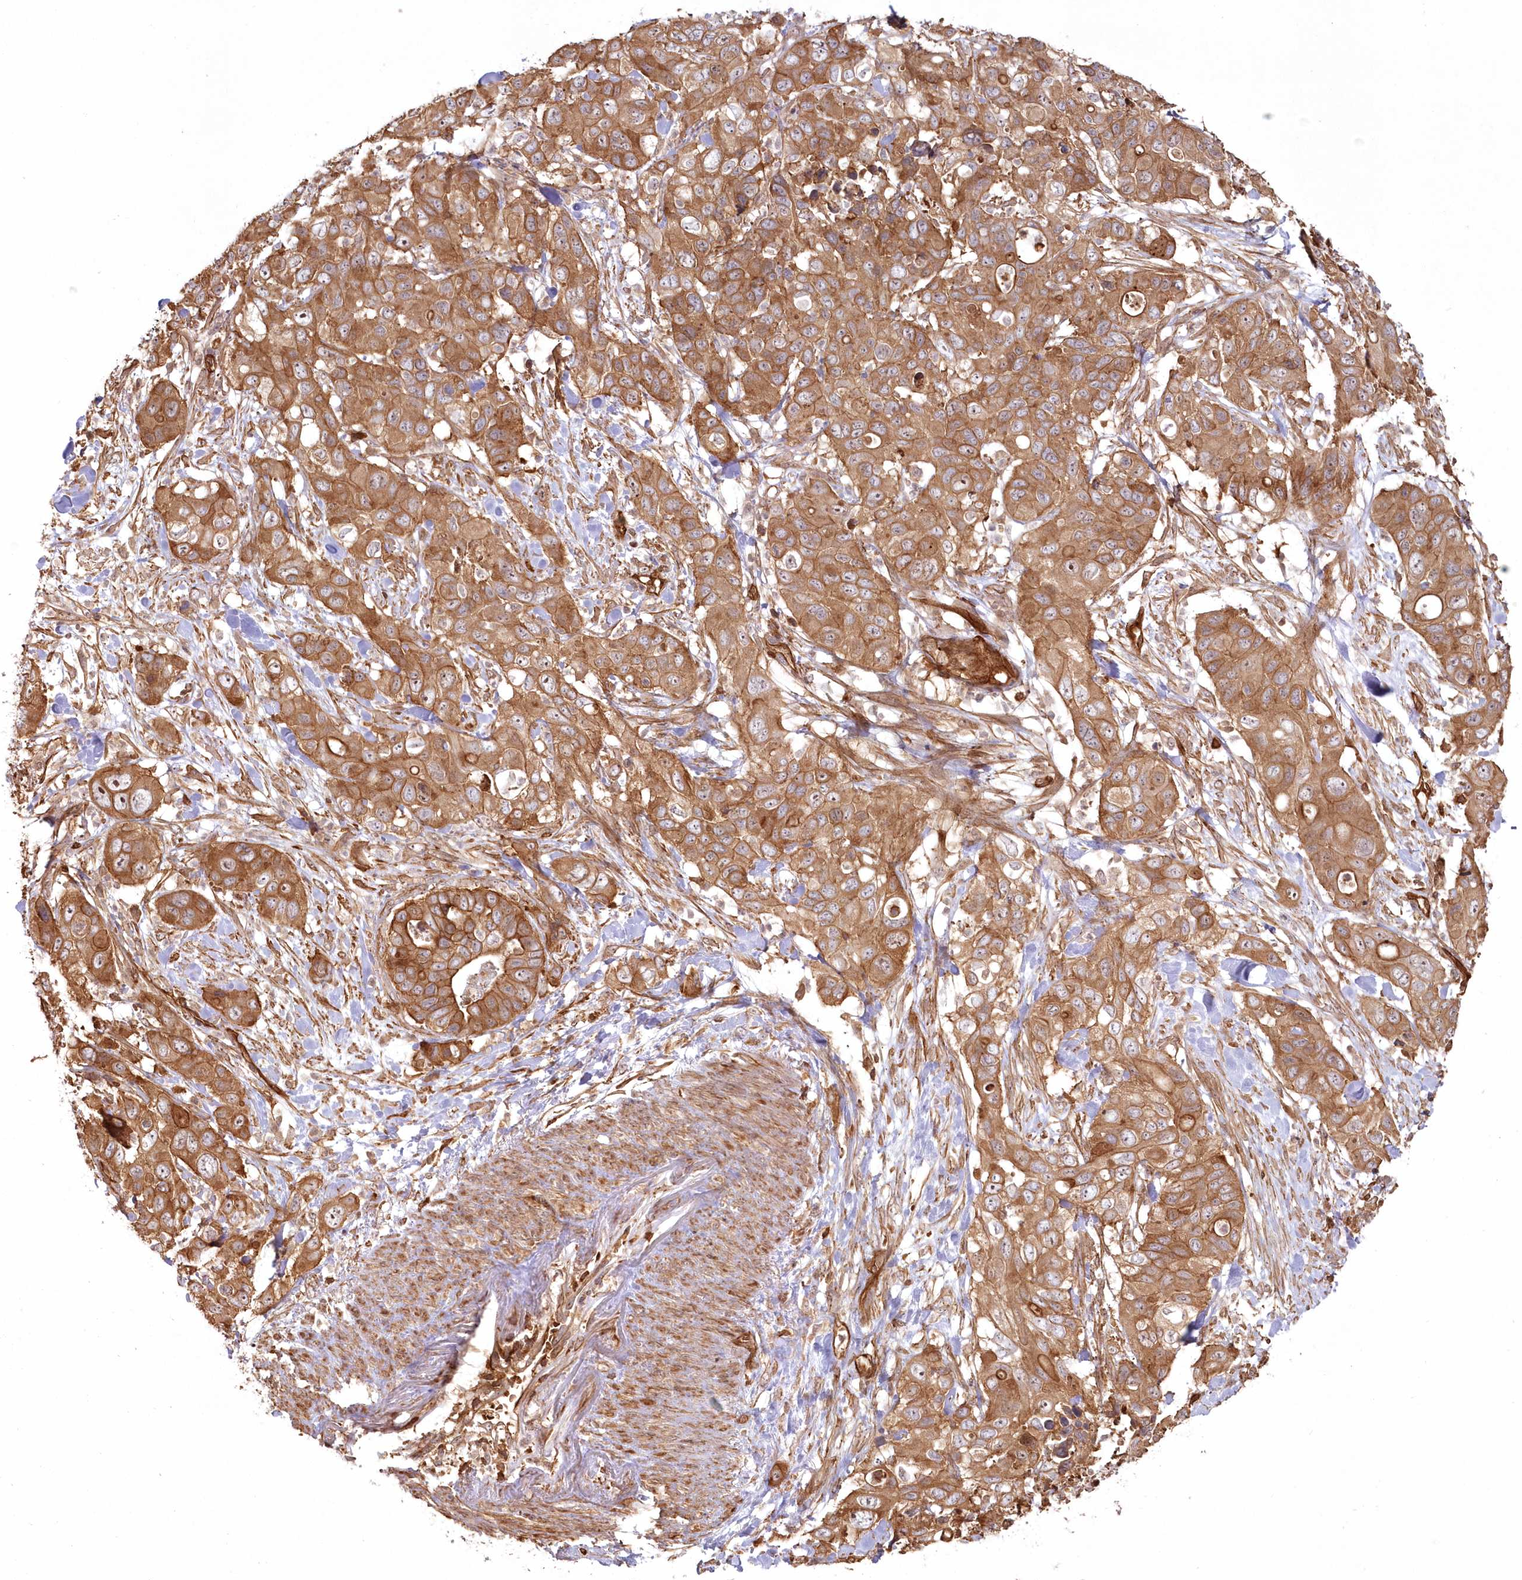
{"staining": {"intensity": "moderate", "quantity": ">75%", "location": "cytoplasmic/membranous"}, "tissue": "pancreatic cancer", "cell_type": "Tumor cells", "image_type": "cancer", "snomed": [{"axis": "morphology", "description": "Adenocarcinoma, NOS"}, {"axis": "topography", "description": "Pancreas"}], "caption": "Pancreatic cancer (adenocarcinoma) stained with immunohistochemistry (IHC) displays moderate cytoplasmic/membranous expression in approximately >75% of tumor cells. Immunohistochemistry (ihc) stains the protein in brown and the nuclei are stained blue.", "gene": "RGCC", "patient": {"sex": "female", "age": 71}}